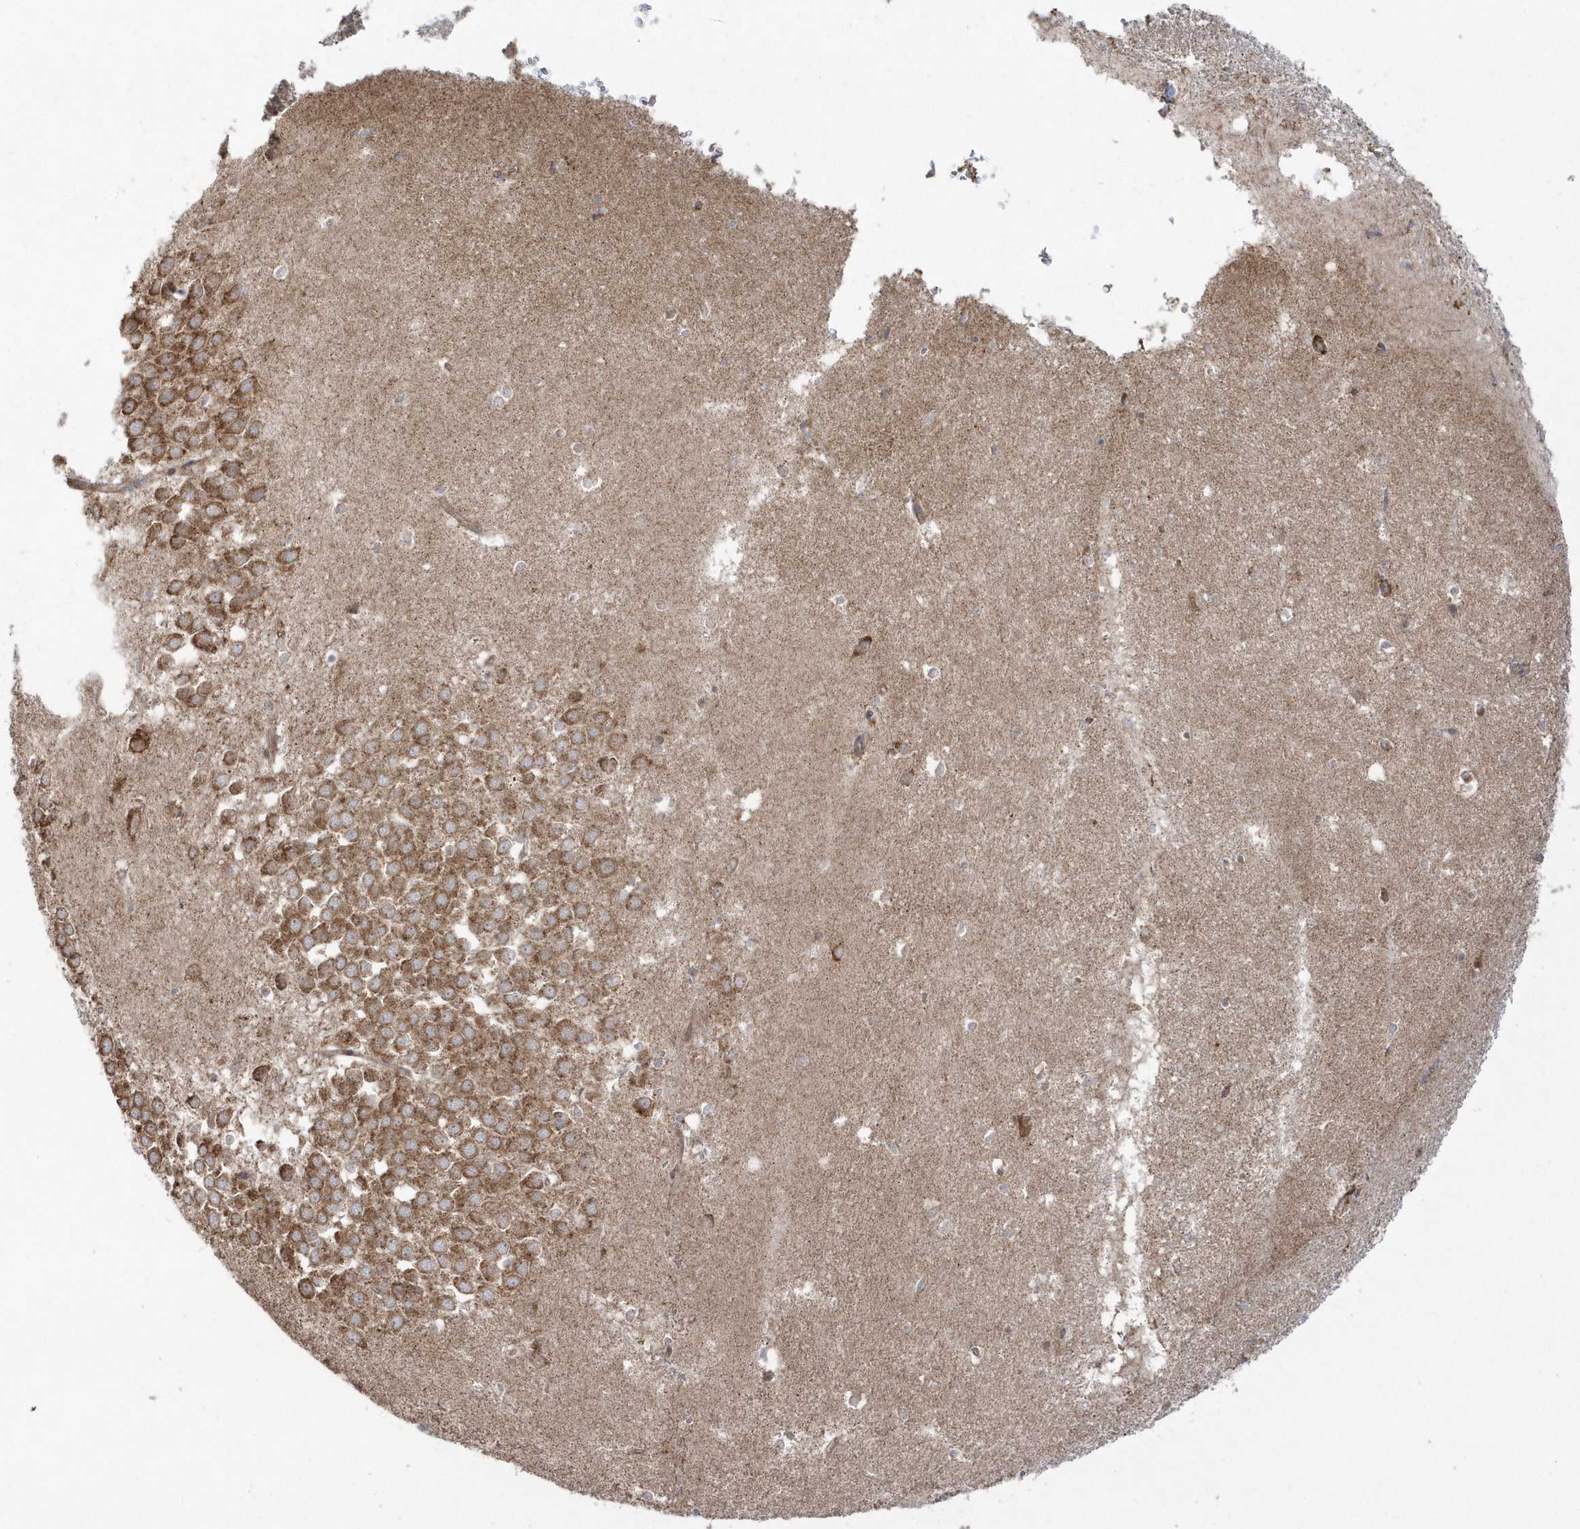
{"staining": {"intensity": "moderate", "quantity": "<25%", "location": "cytoplasmic/membranous"}, "tissue": "hippocampus", "cell_type": "Glial cells", "image_type": "normal", "snomed": [{"axis": "morphology", "description": "Normal tissue, NOS"}, {"axis": "topography", "description": "Hippocampus"}], "caption": "This micrograph reveals immunohistochemistry staining of unremarkable human hippocampus, with low moderate cytoplasmic/membranous positivity in approximately <25% of glial cells.", "gene": "SH3BP2", "patient": {"sex": "female", "age": 64}}